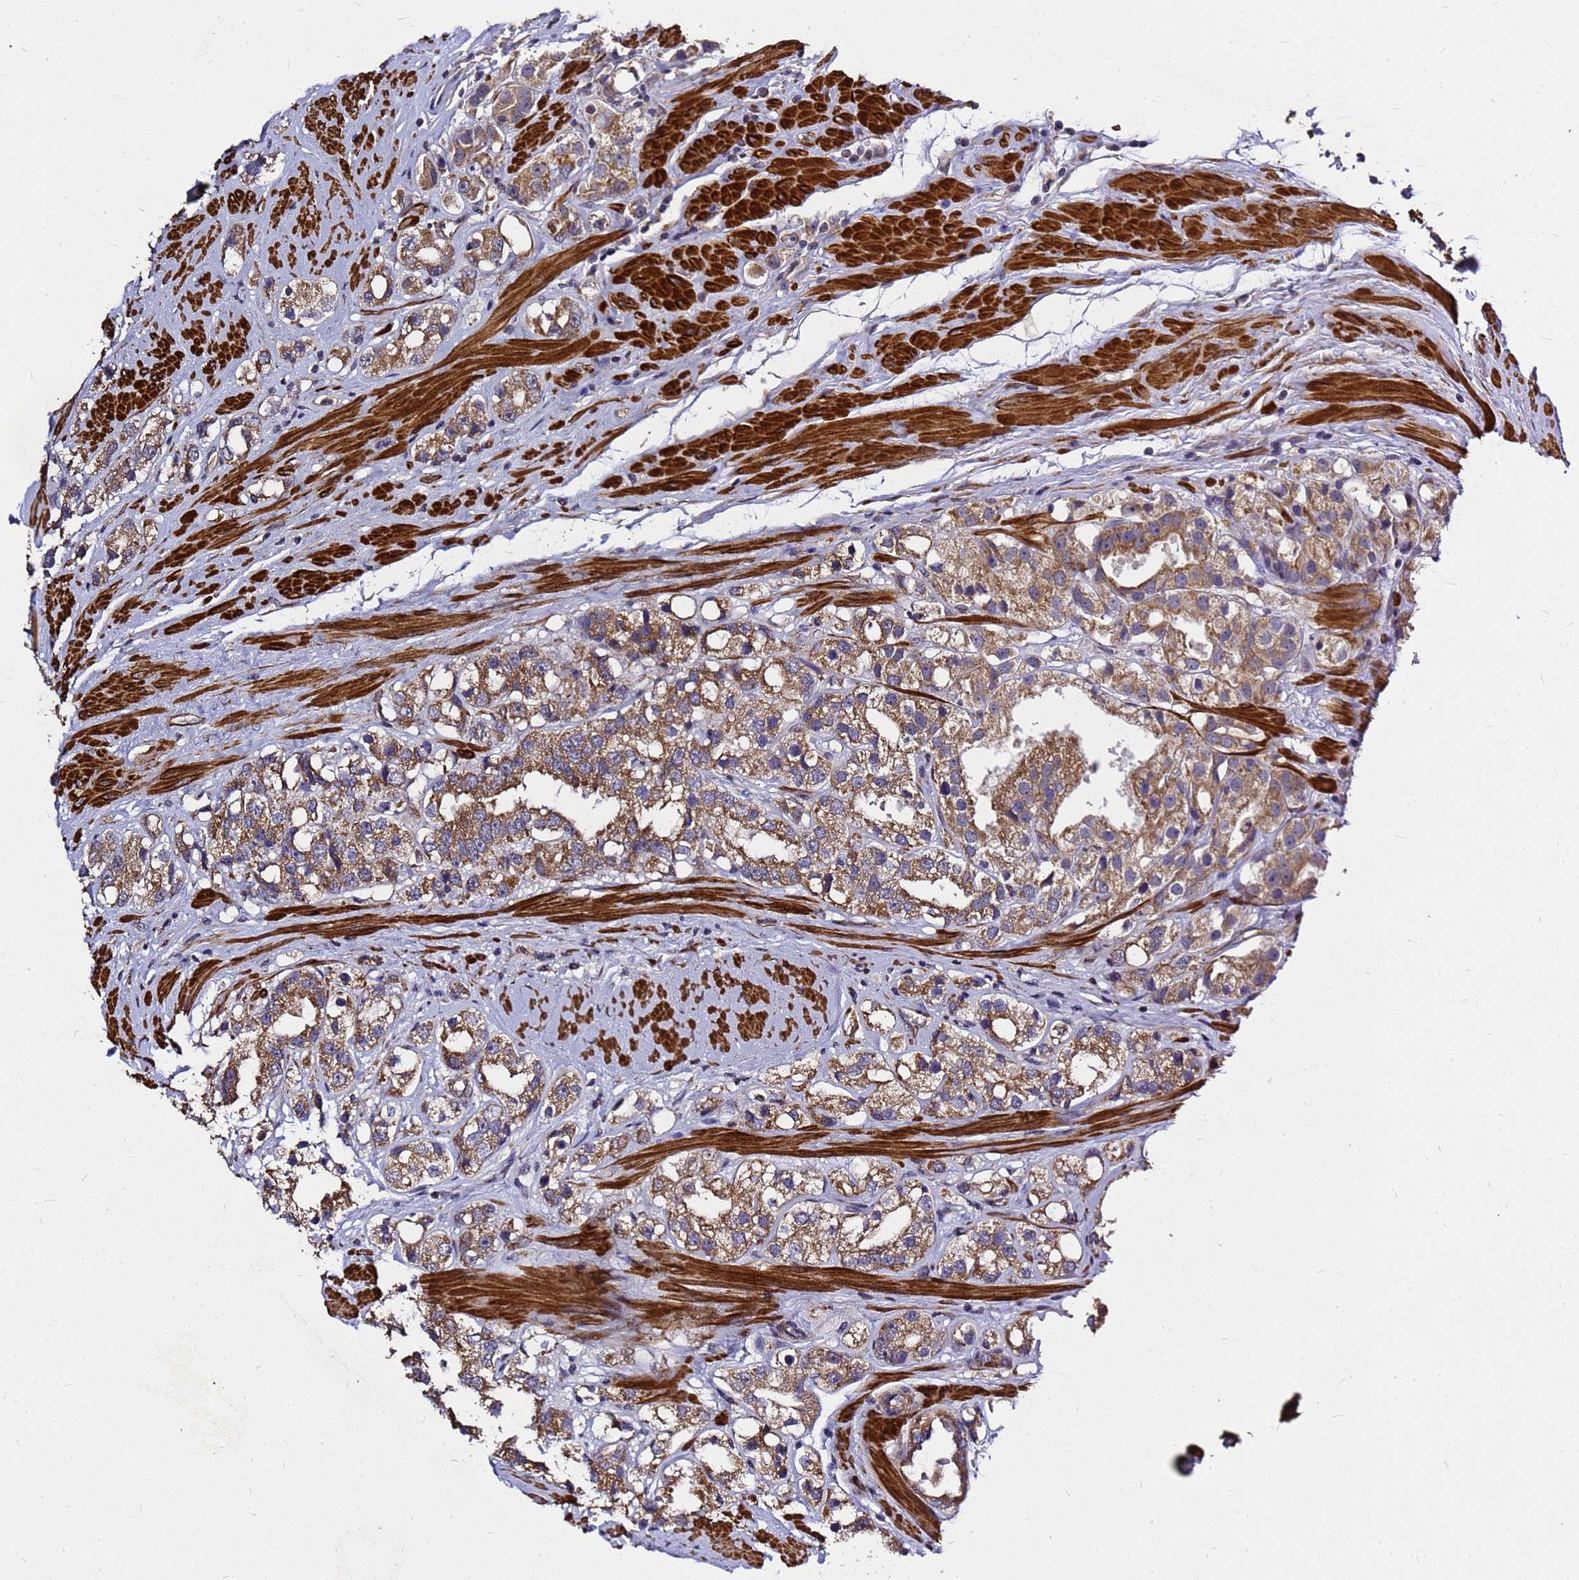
{"staining": {"intensity": "moderate", "quantity": ">75%", "location": "cytoplasmic/membranous"}, "tissue": "prostate cancer", "cell_type": "Tumor cells", "image_type": "cancer", "snomed": [{"axis": "morphology", "description": "Adenocarcinoma, NOS"}, {"axis": "topography", "description": "Prostate"}], "caption": "Brown immunohistochemical staining in prostate adenocarcinoma exhibits moderate cytoplasmic/membranous expression in about >75% of tumor cells. Immunohistochemistry stains the protein in brown and the nuclei are stained blue.", "gene": "RSPRY1", "patient": {"sex": "male", "age": 79}}